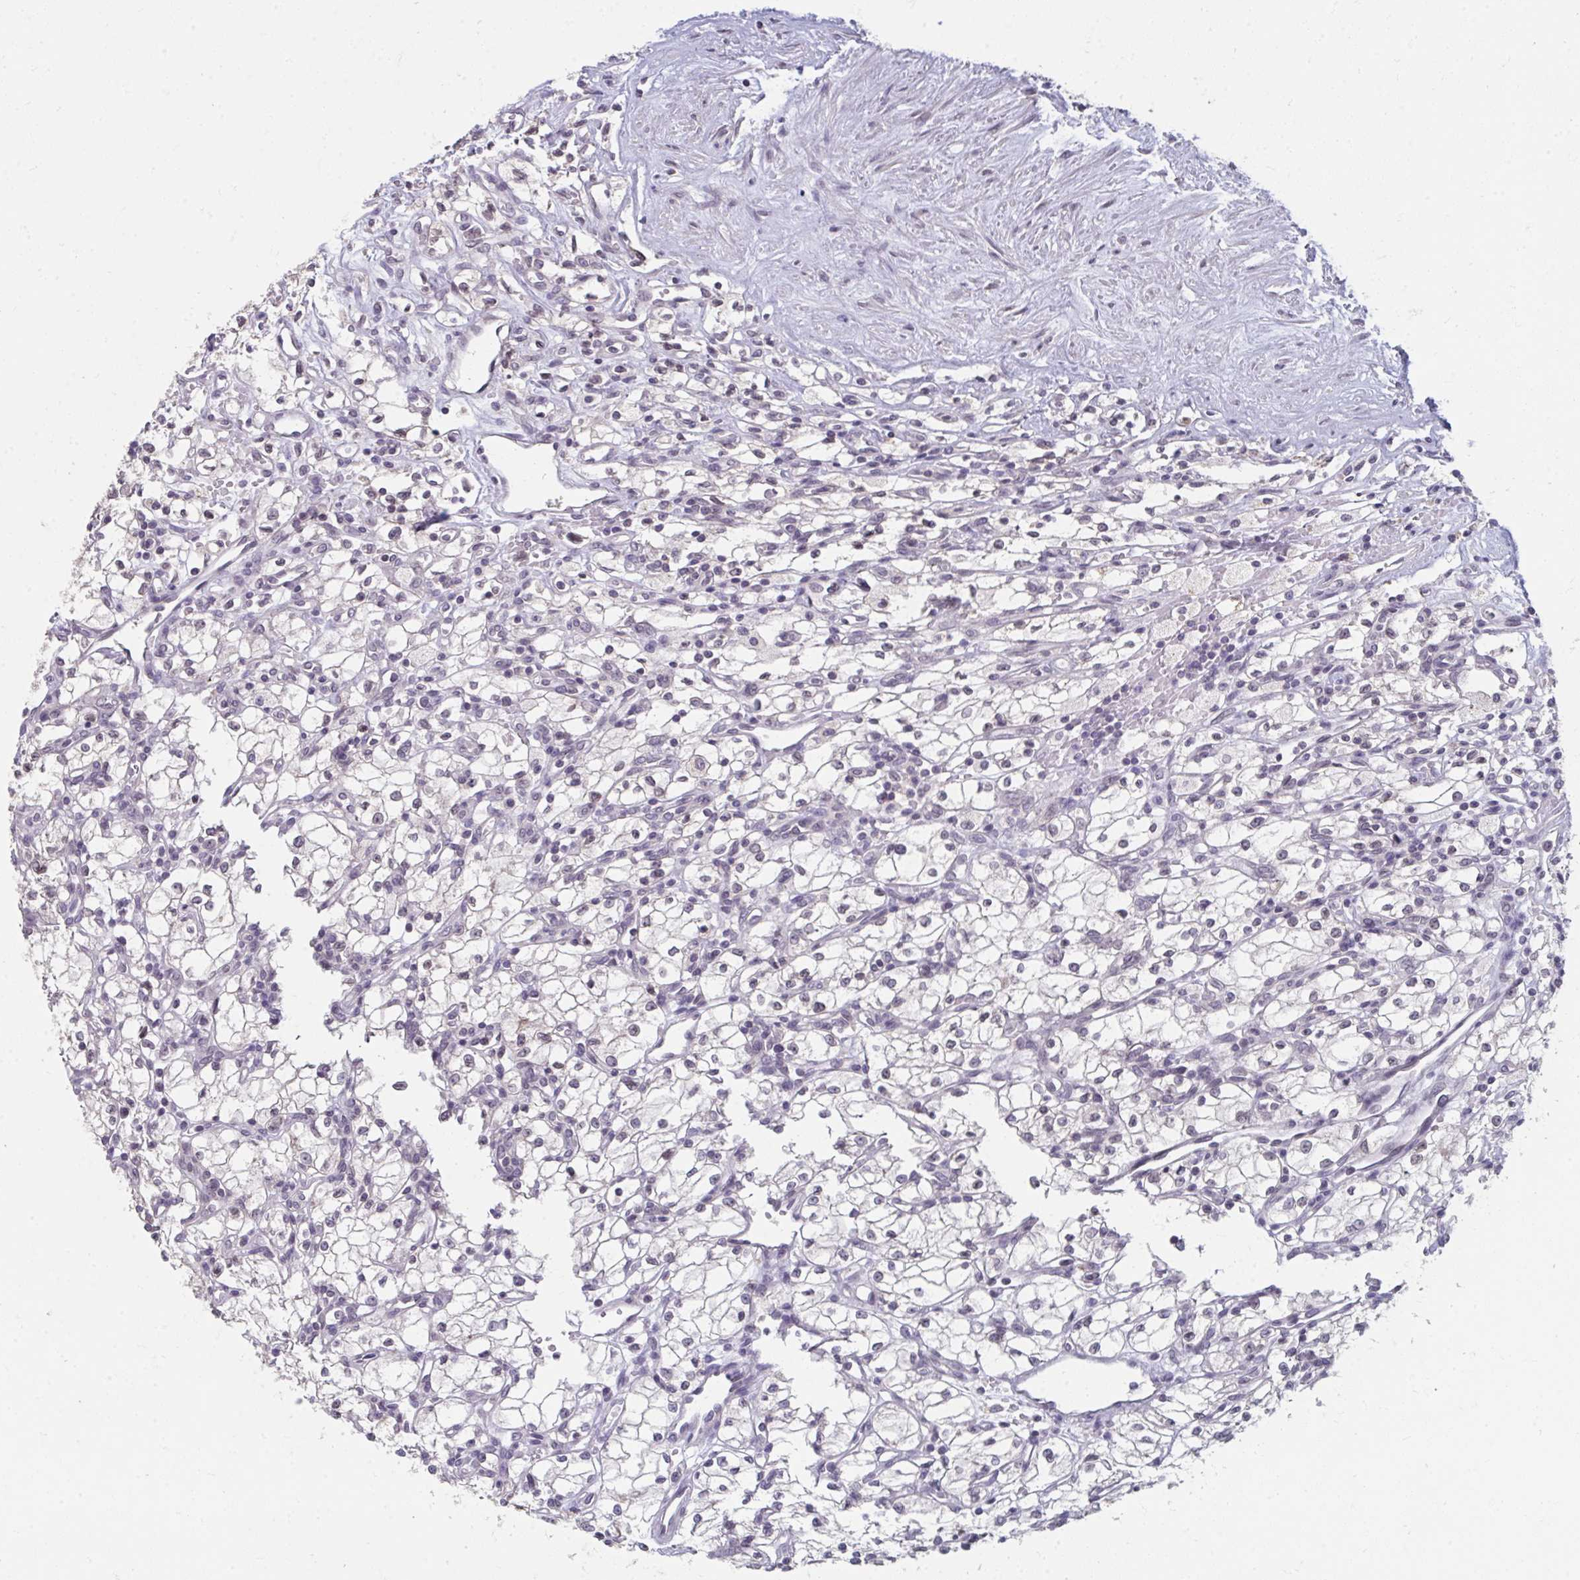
{"staining": {"intensity": "negative", "quantity": "none", "location": "none"}, "tissue": "renal cancer", "cell_type": "Tumor cells", "image_type": "cancer", "snomed": [{"axis": "morphology", "description": "Adenocarcinoma, NOS"}, {"axis": "topography", "description": "Kidney"}], "caption": "Immunohistochemistry (IHC) image of neoplastic tissue: human adenocarcinoma (renal) stained with DAB shows no significant protein expression in tumor cells.", "gene": "NUP133", "patient": {"sex": "male", "age": 59}}